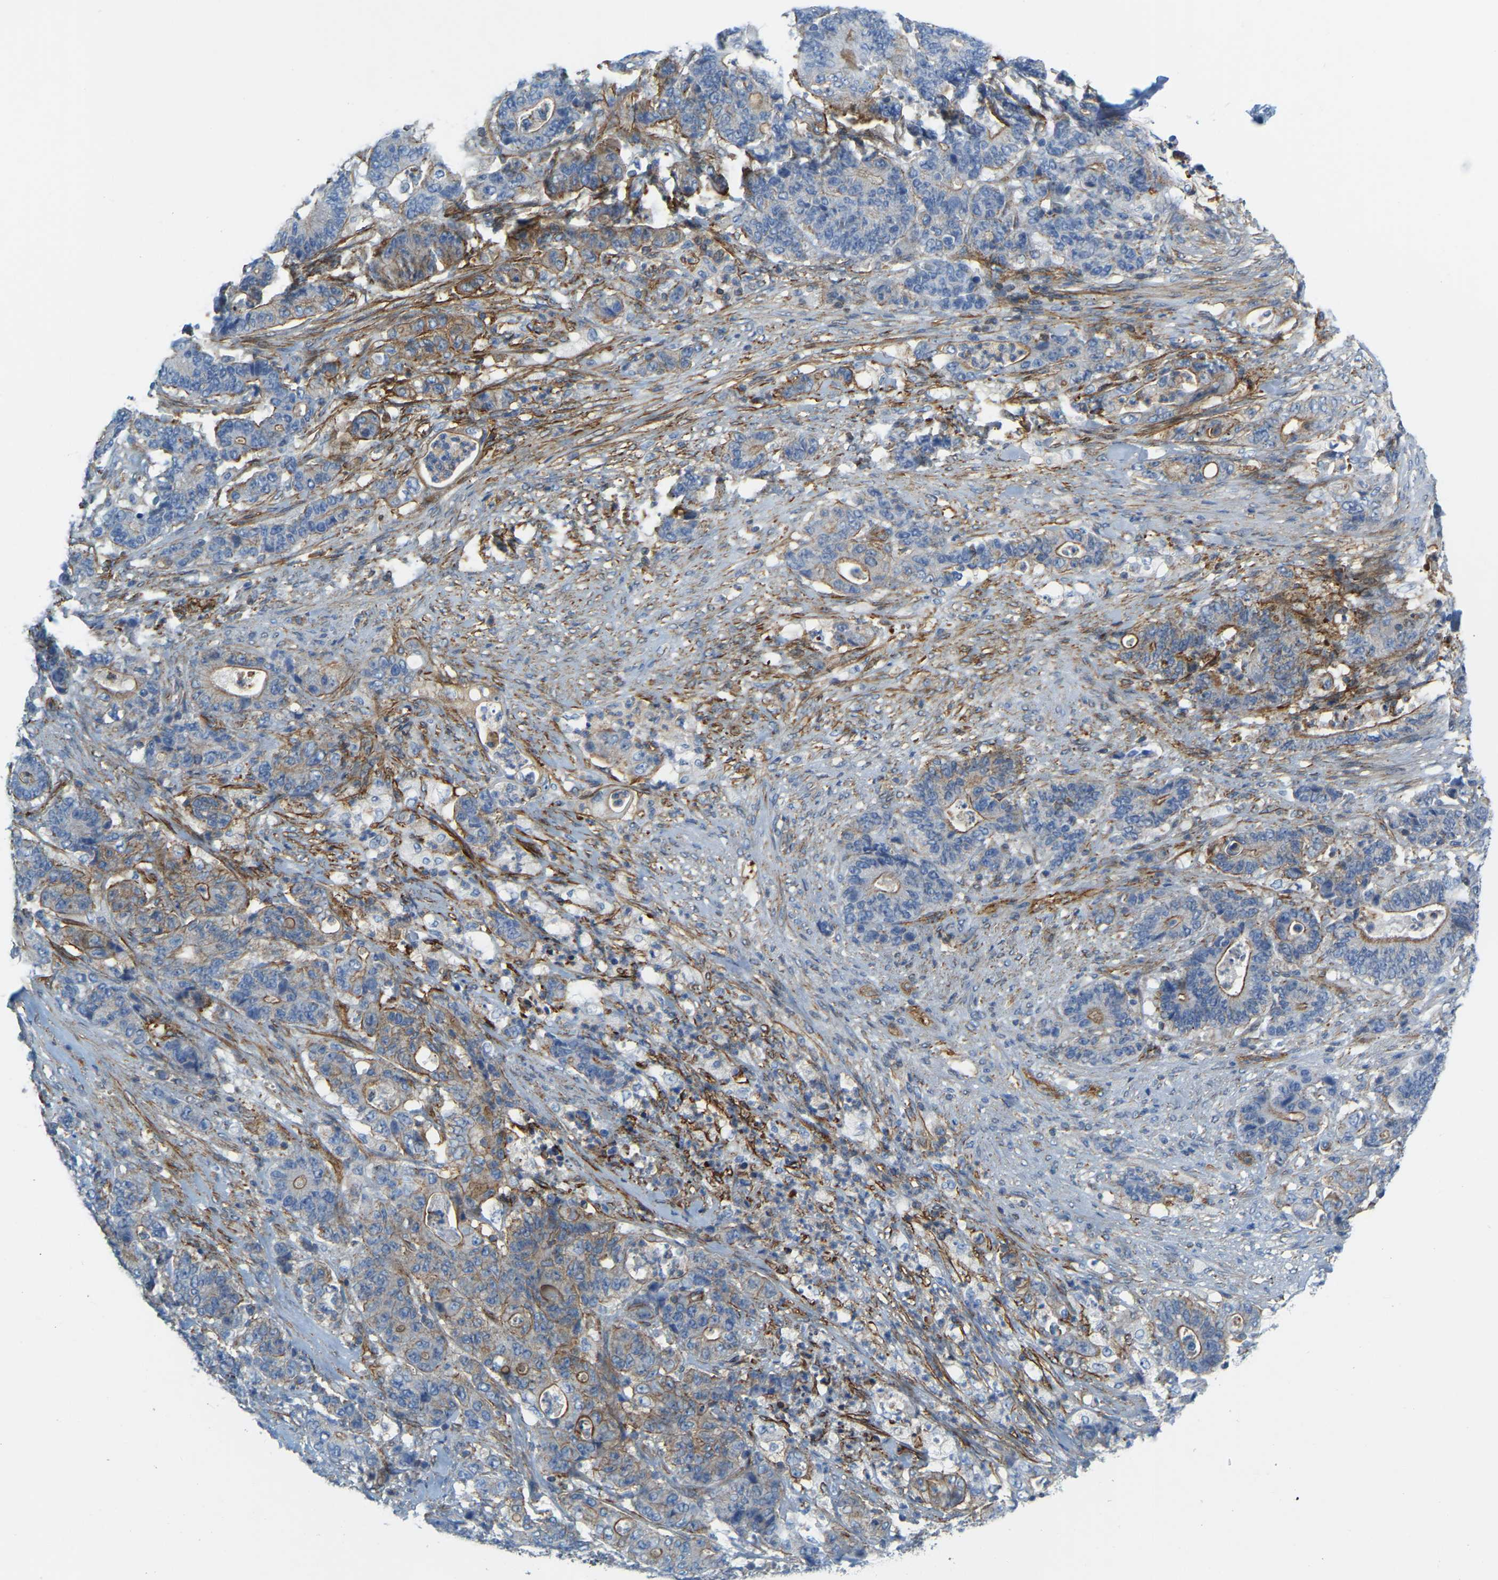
{"staining": {"intensity": "moderate", "quantity": "<25%", "location": "cytoplasmic/membranous"}, "tissue": "stomach cancer", "cell_type": "Tumor cells", "image_type": "cancer", "snomed": [{"axis": "morphology", "description": "Adenocarcinoma, NOS"}, {"axis": "topography", "description": "Stomach"}], "caption": "Stomach adenocarcinoma stained with immunohistochemistry (IHC) displays moderate cytoplasmic/membranous staining in approximately <25% of tumor cells.", "gene": "MYL3", "patient": {"sex": "female", "age": 73}}